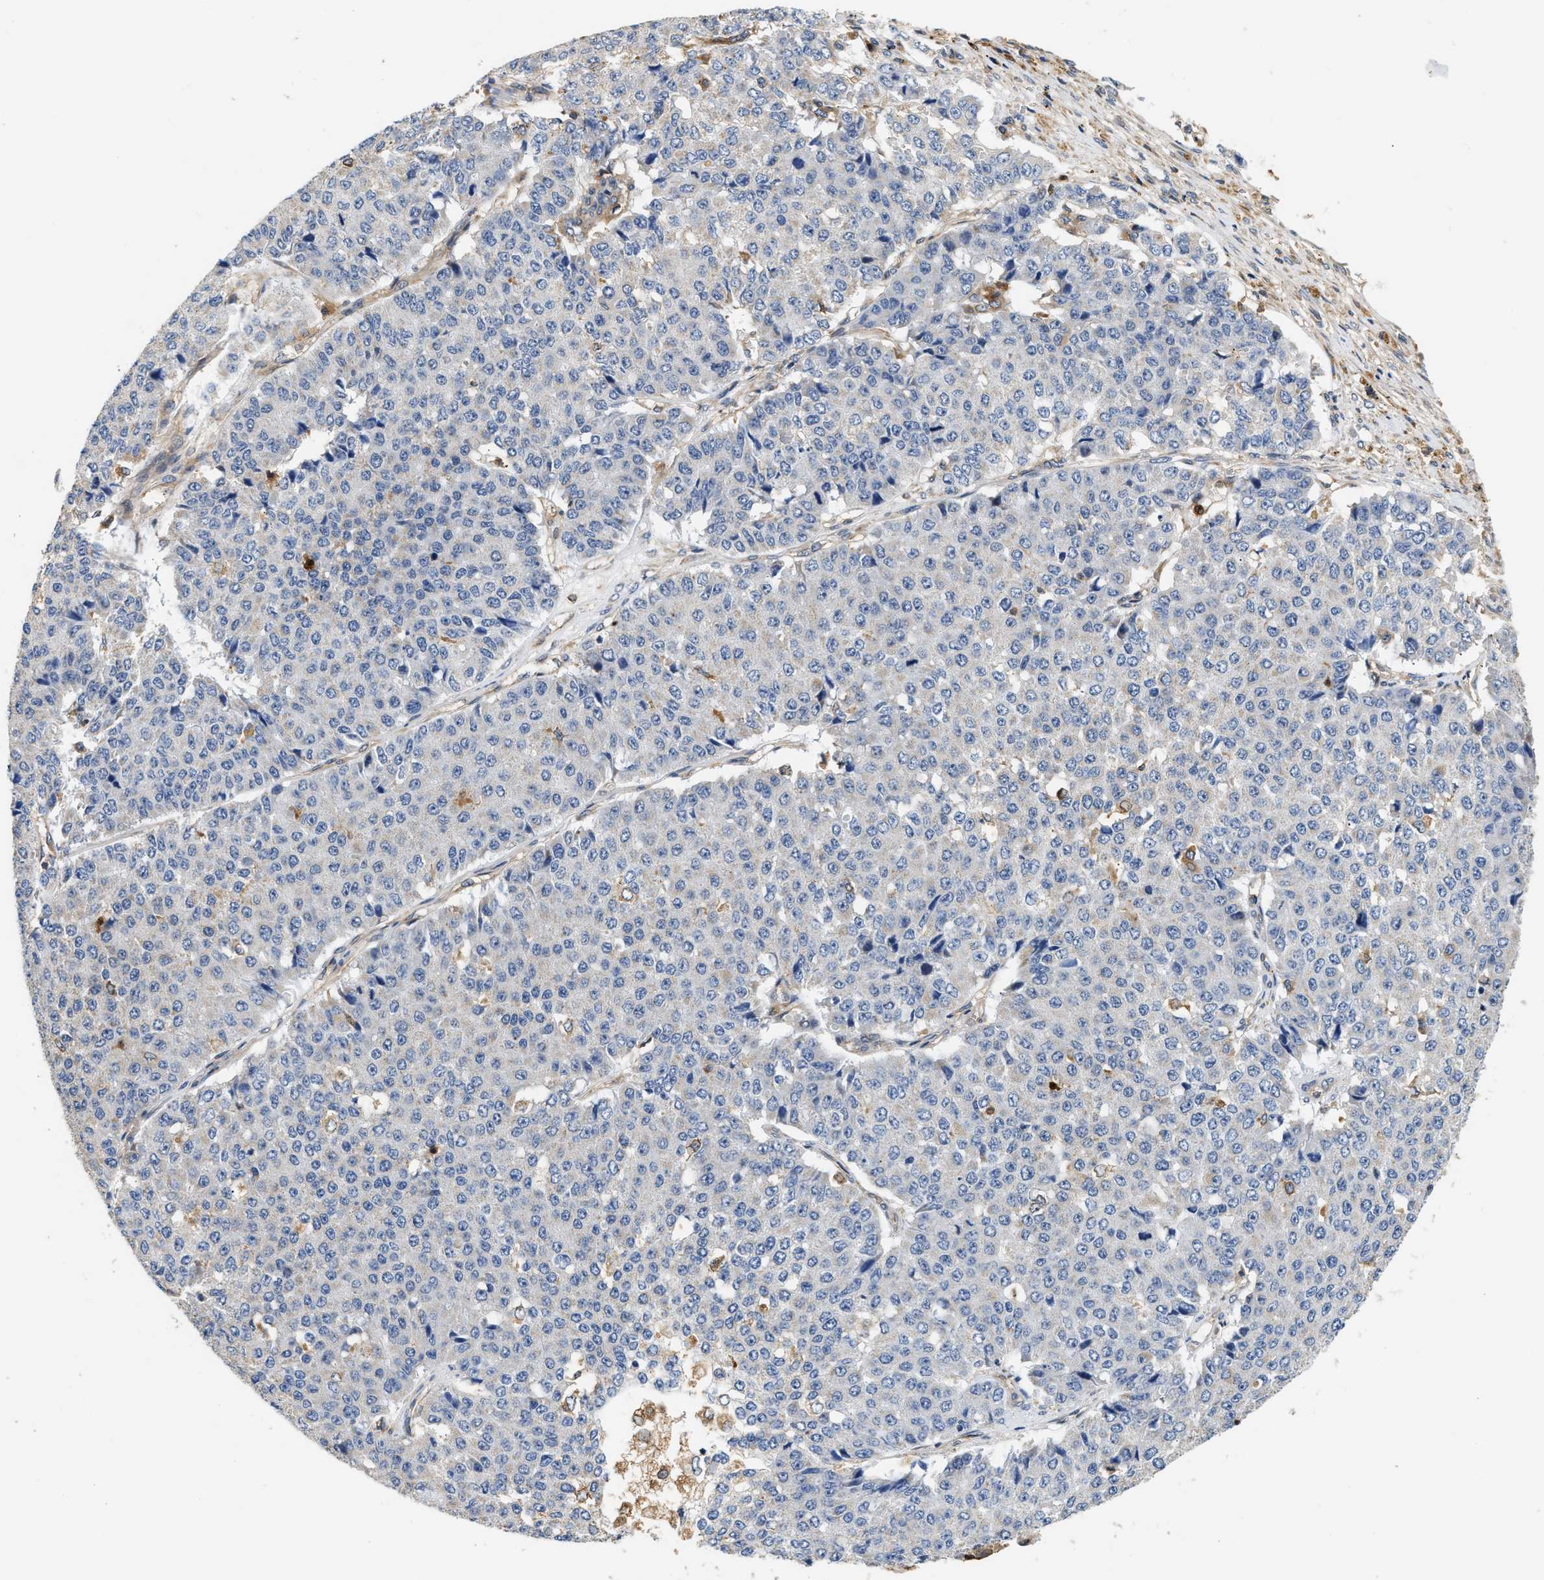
{"staining": {"intensity": "negative", "quantity": "none", "location": "none"}, "tissue": "pancreatic cancer", "cell_type": "Tumor cells", "image_type": "cancer", "snomed": [{"axis": "morphology", "description": "Adenocarcinoma, NOS"}, {"axis": "topography", "description": "Pancreas"}], "caption": "DAB immunohistochemical staining of human pancreatic adenocarcinoma displays no significant positivity in tumor cells. The staining is performed using DAB (3,3'-diaminobenzidine) brown chromogen with nuclei counter-stained in using hematoxylin.", "gene": "RAB31", "patient": {"sex": "male", "age": 50}}